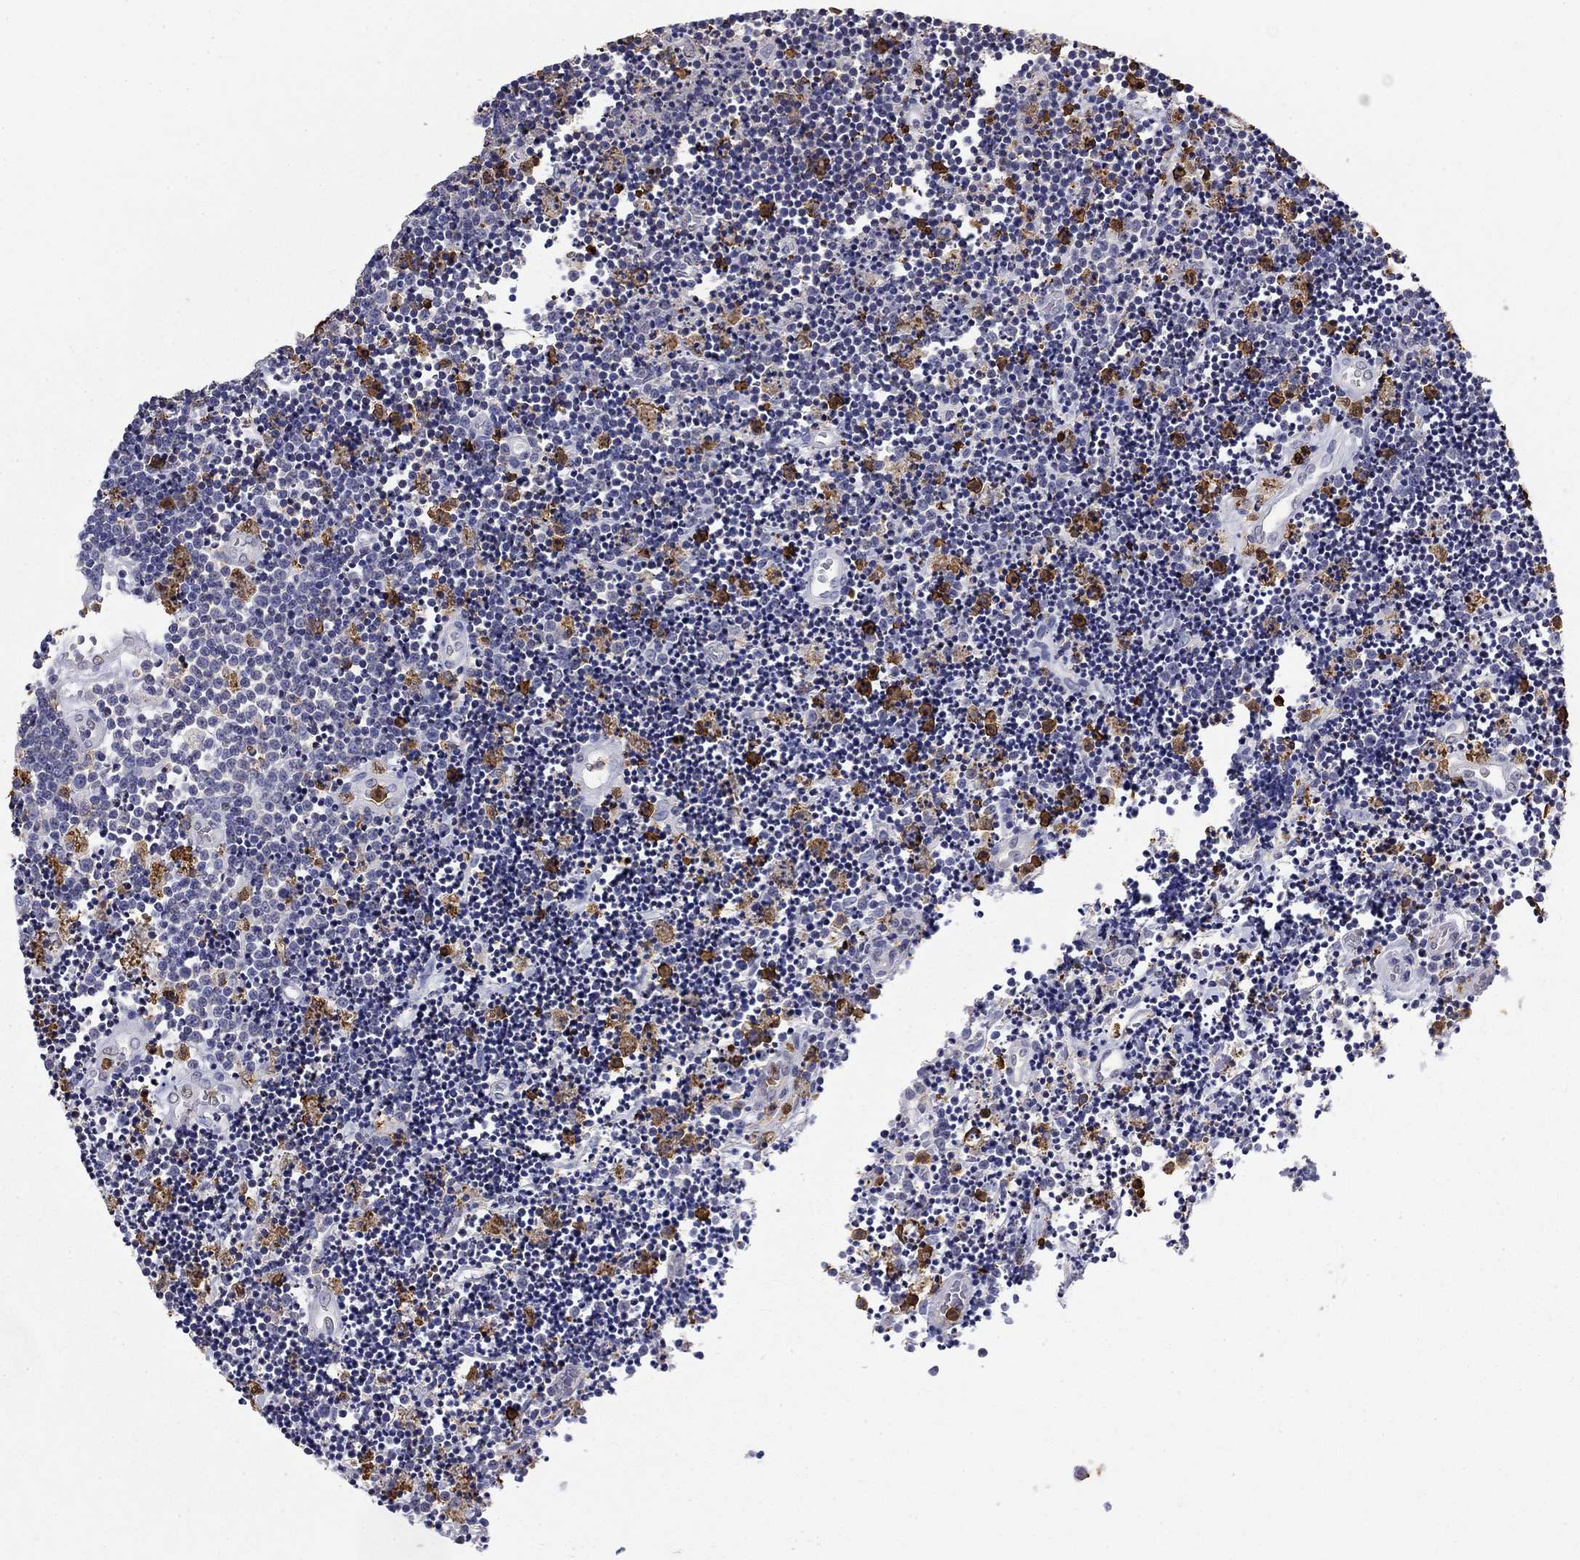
{"staining": {"intensity": "negative", "quantity": "none", "location": "none"}, "tissue": "lymphoma", "cell_type": "Tumor cells", "image_type": "cancer", "snomed": [{"axis": "morphology", "description": "Malignant lymphoma, non-Hodgkin's type, Low grade"}, {"axis": "topography", "description": "Brain"}], "caption": "Malignant lymphoma, non-Hodgkin's type (low-grade) was stained to show a protein in brown. There is no significant staining in tumor cells.", "gene": "IGSF8", "patient": {"sex": "female", "age": 66}}